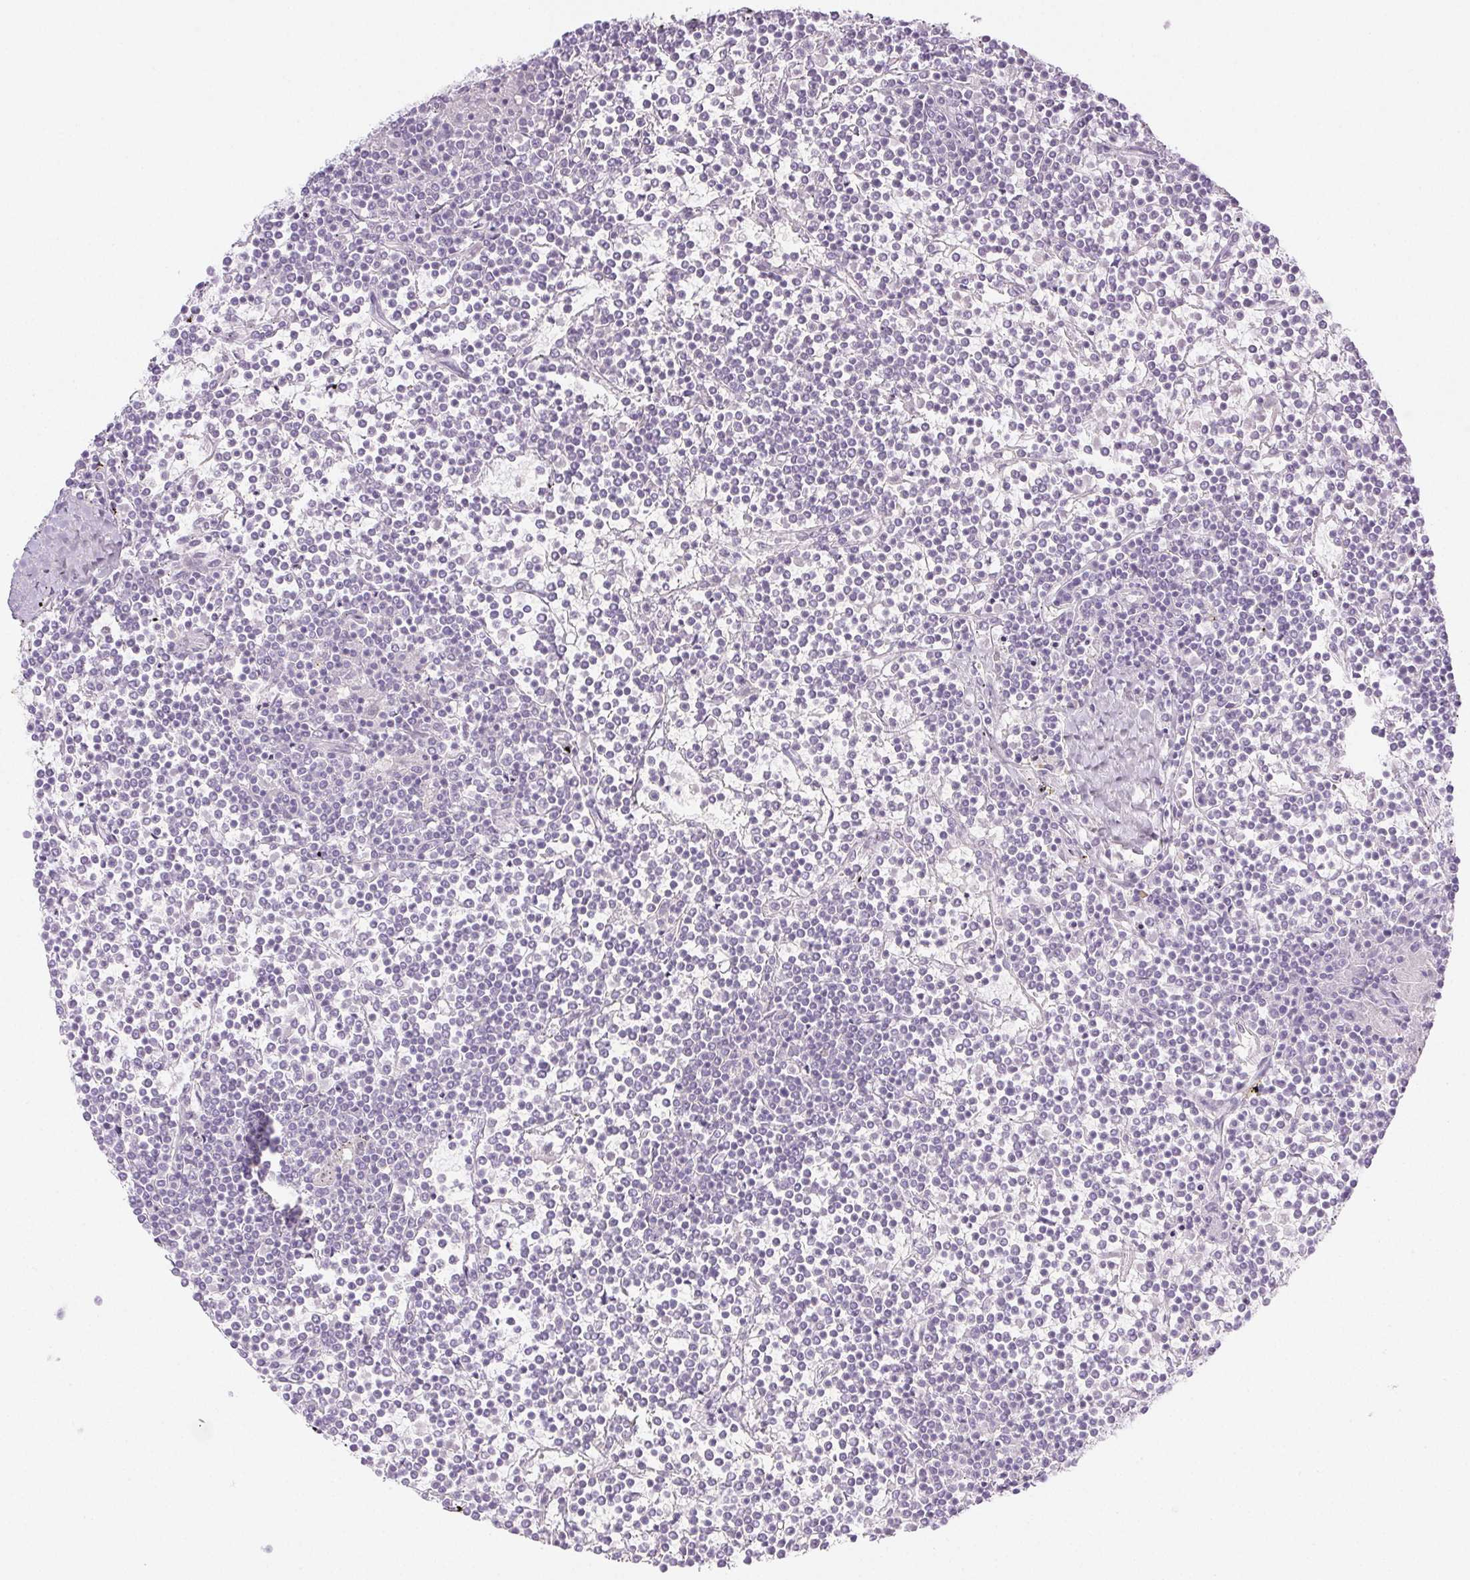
{"staining": {"intensity": "negative", "quantity": "none", "location": "none"}, "tissue": "lymphoma", "cell_type": "Tumor cells", "image_type": "cancer", "snomed": [{"axis": "morphology", "description": "Malignant lymphoma, non-Hodgkin's type, Low grade"}, {"axis": "topography", "description": "Spleen"}], "caption": "A high-resolution histopathology image shows IHC staining of low-grade malignant lymphoma, non-Hodgkin's type, which demonstrates no significant staining in tumor cells.", "gene": "PI3", "patient": {"sex": "female", "age": 19}}